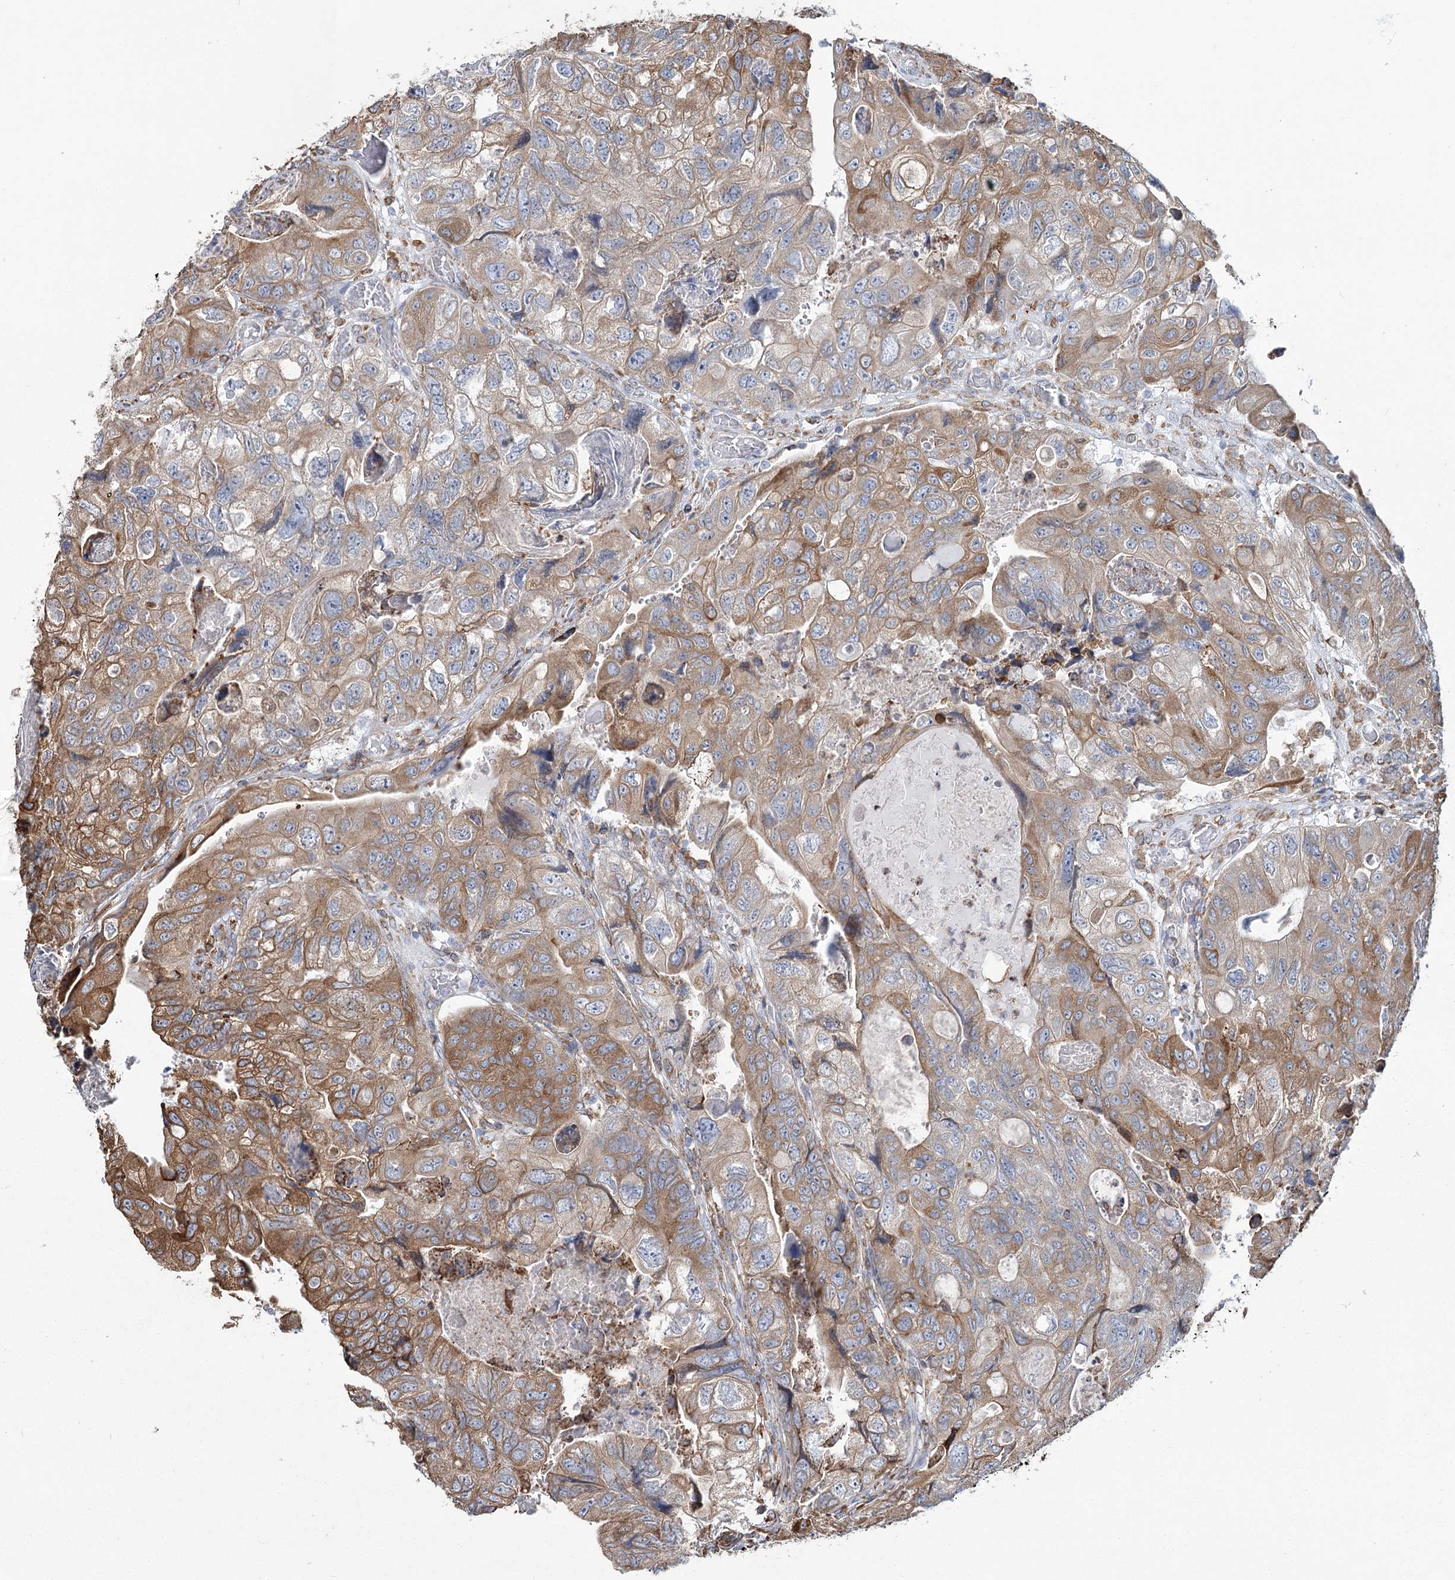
{"staining": {"intensity": "moderate", "quantity": ">75%", "location": "cytoplasmic/membranous"}, "tissue": "colorectal cancer", "cell_type": "Tumor cells", "image_type": "cancer", "snomed": [{"axis": "morphology", "description": "Adenocarcinoma, NOS"}, {"axis": "topography", "description": "Rectum"}], "caption": "A histopathology image of colorectal adenocarcinoma stained for a protein exhibits moderate cytoplasmic/membranous brown staining in tumor cells. Using DAB (3,3'-diaminobenzidine) (brown) and hematoxylin (blue) stains, captured at high magnification using brightfield microscopy.", "gene": "ZCCHC9", "patient": {"sex": "male", "age": 63}}